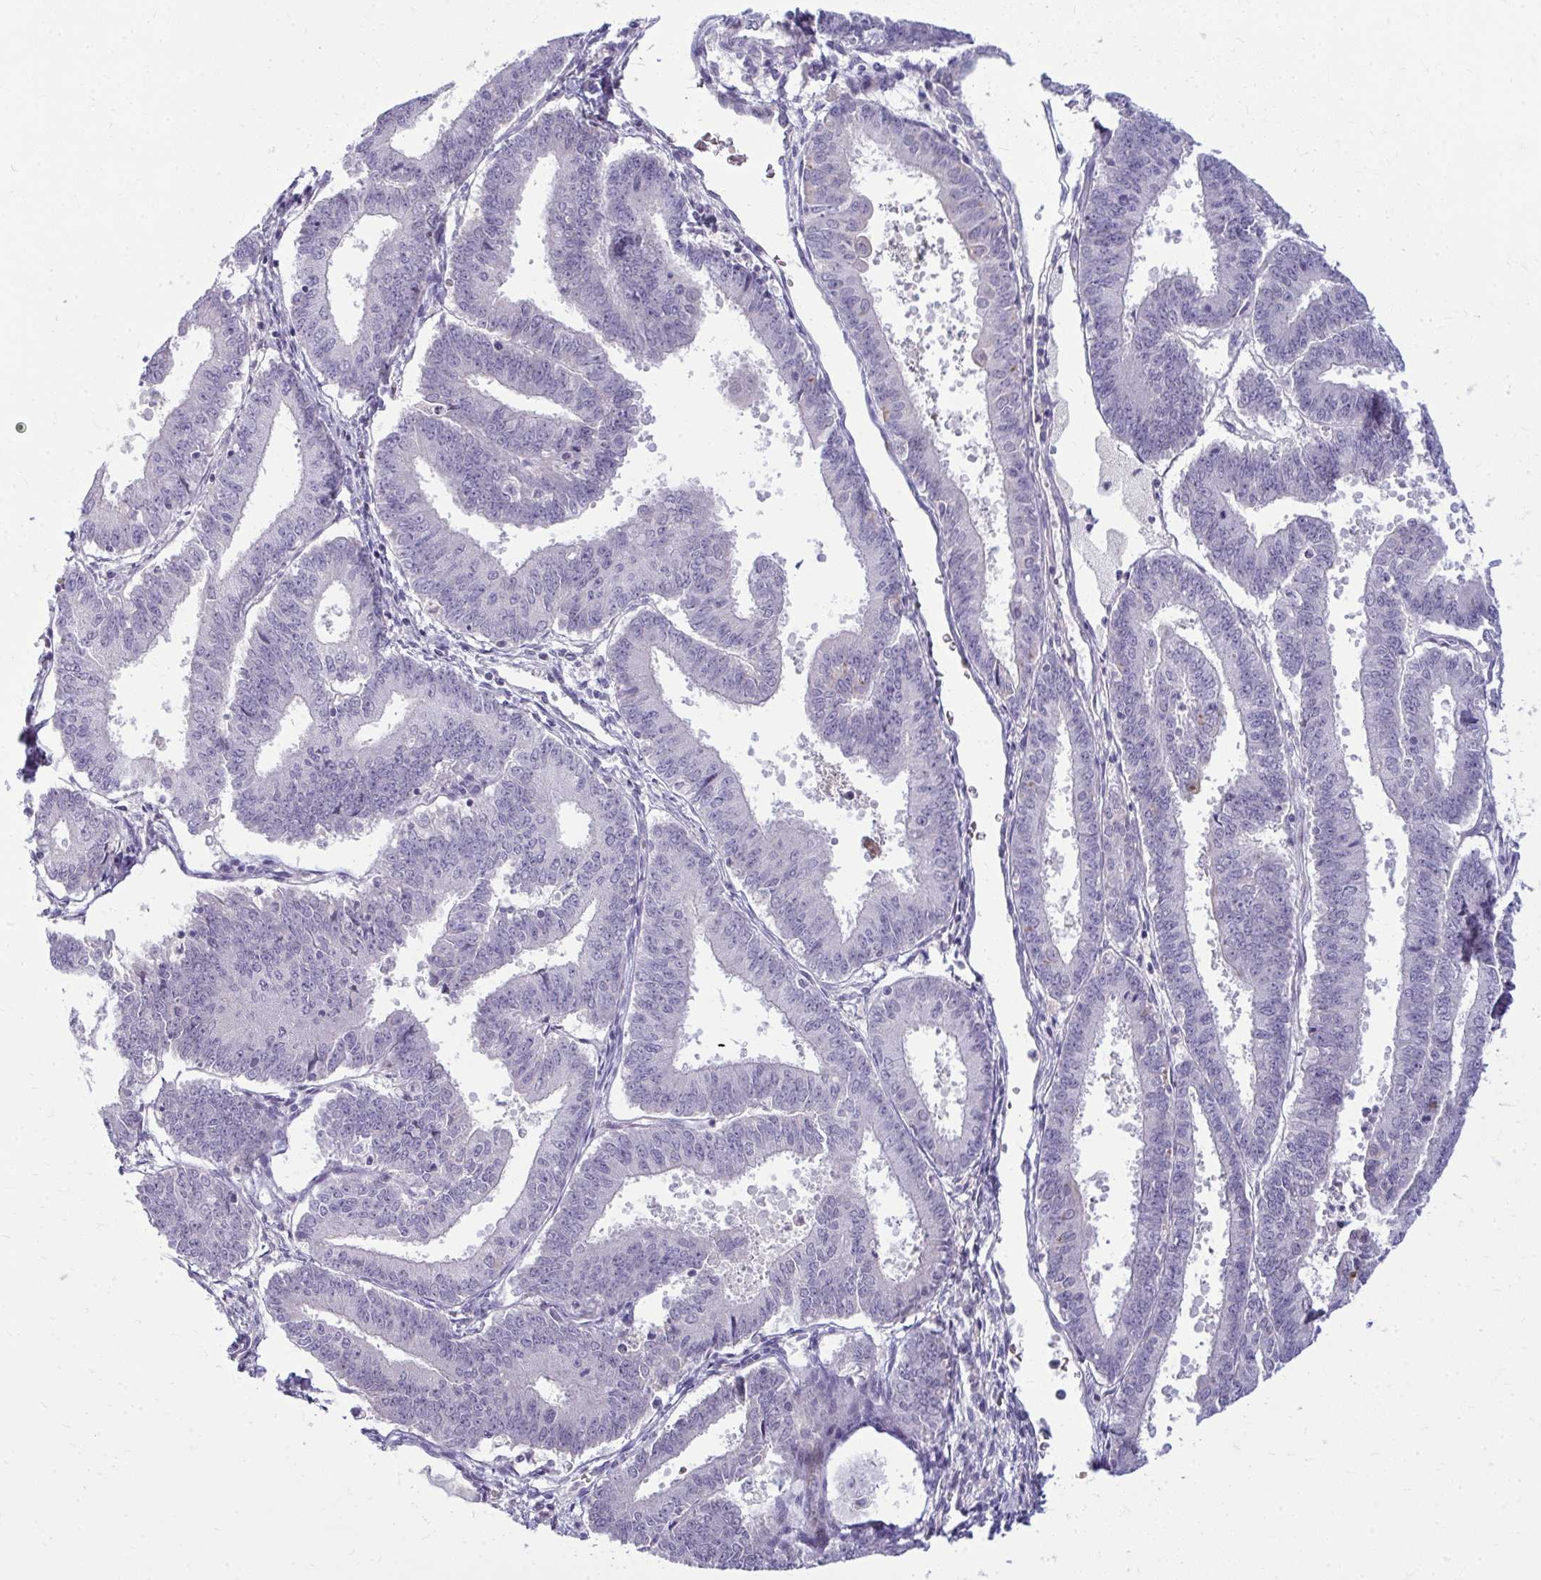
{"staining": {"intensity": "negative", "quantity": "none", "location": "none"}, "tissue": "endometrial cancer", "cell_type": "Tumor cells", "image_type": "cancer", "snomed": [{"axis": "morphology", "description": "Adenocarcinoma, NOS"}, {"axis": "topography", "description": "Endometrium"}], "caption": "Micrograph shows no protein positivity in tumor cells of endometrial cancer (adenocarcinoma) tissue.", "gene": "SLC14A1", "patient": {"sex": "female", "age": 73}}